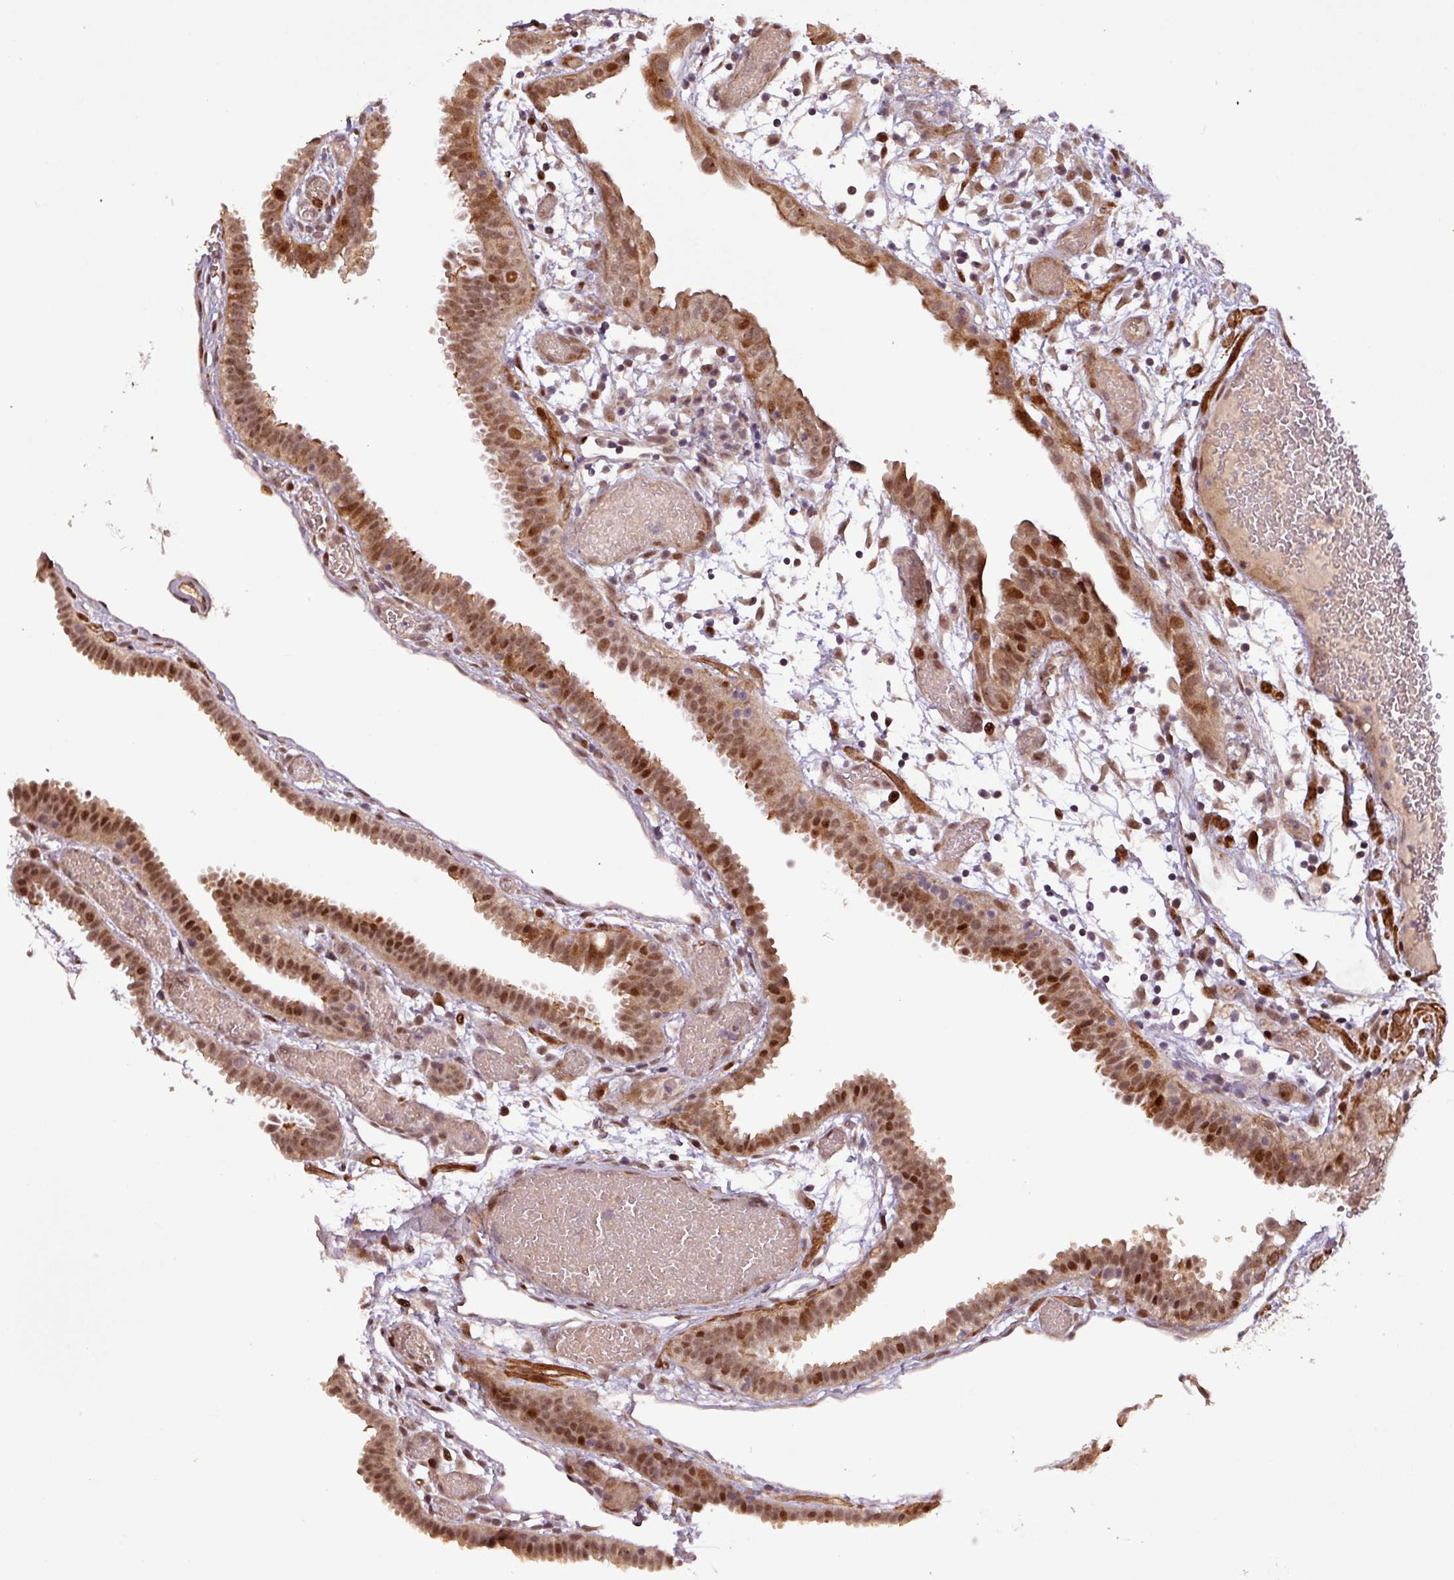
{"staining": {"intensity": "moderate", "quantity": ">75%", "location": "cytoplasmic/membranous,nuclear"}, "tissue": "fallopian tube", "cell_type": "Glandular cells", "image_type": "normal", "snomed": [{"axis": "morphology", "description": "Normal tissue, NOS"}, {"axis": "topography", "description": "Fallopian tube"}], "caption": "IHC (DAB) staining of benign fallopian tube demonstrates moderate cytoplasmic/membranous,nuclear protein staining in about >75% of glandular cells.", "gene": "SLC22A24", "patient": {"sex": "female", "age": 37}}